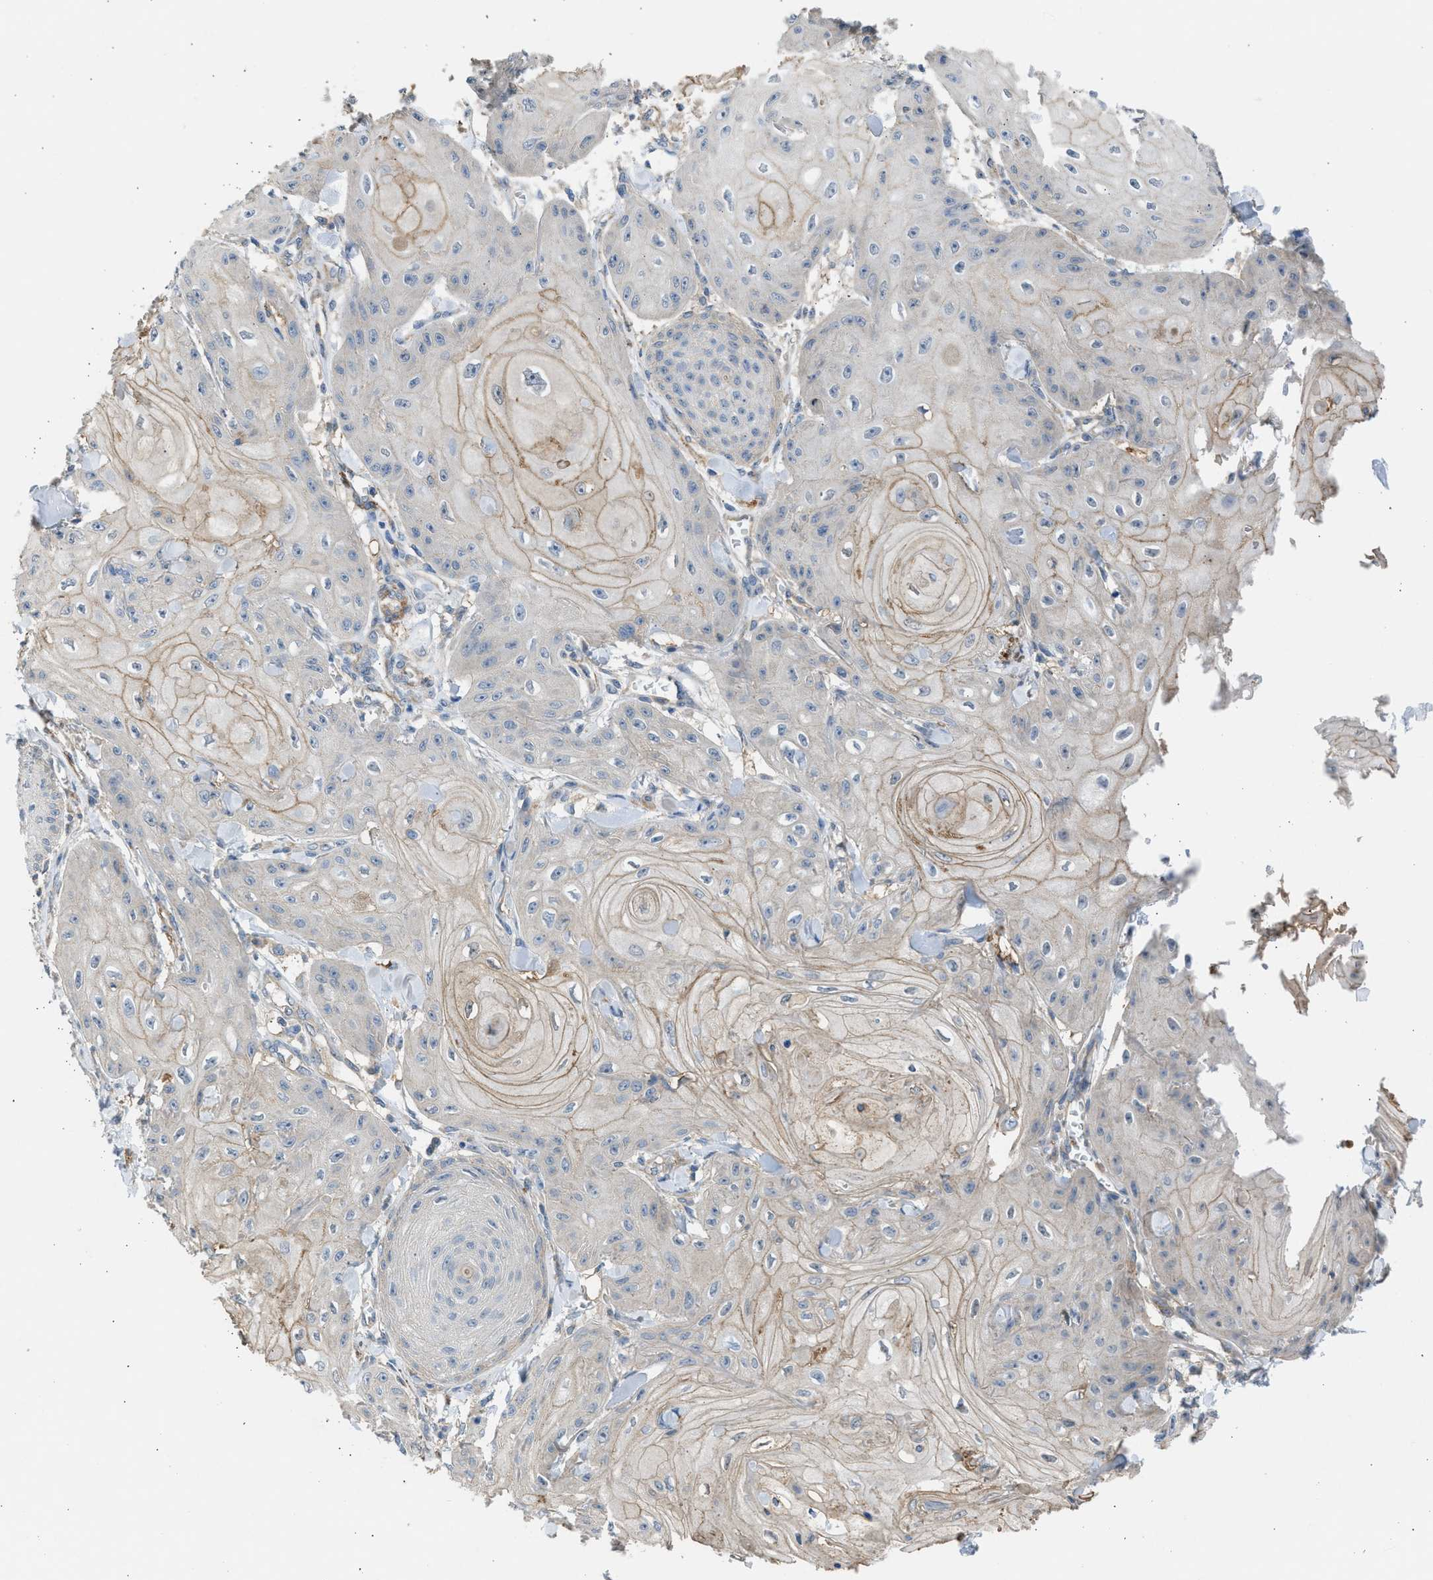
{"staining": {"intensity": "moderate", "quantity": "25%-75%", "location": "cytoplasmic/membranous"}, "tissue": "skin cancer", "cell_type": "Tumor cells", "image_type": "cancer", "snomed": [{"axis": "morphology", "description": "Squamous cell carcinoma, NOS"}, {"axis": "topography", "description": "Skin"}], "caption": "This micrograph exhibits immunohistochemistry (IHC) staining of skin cancer (squamous cell carcinoma), with medium moderate cytoplasmic/membranous staining in approximately 25%-75% of tumor cells.", "gene": "PCNX3", "patient": {"sex": "male", "age": 74}}